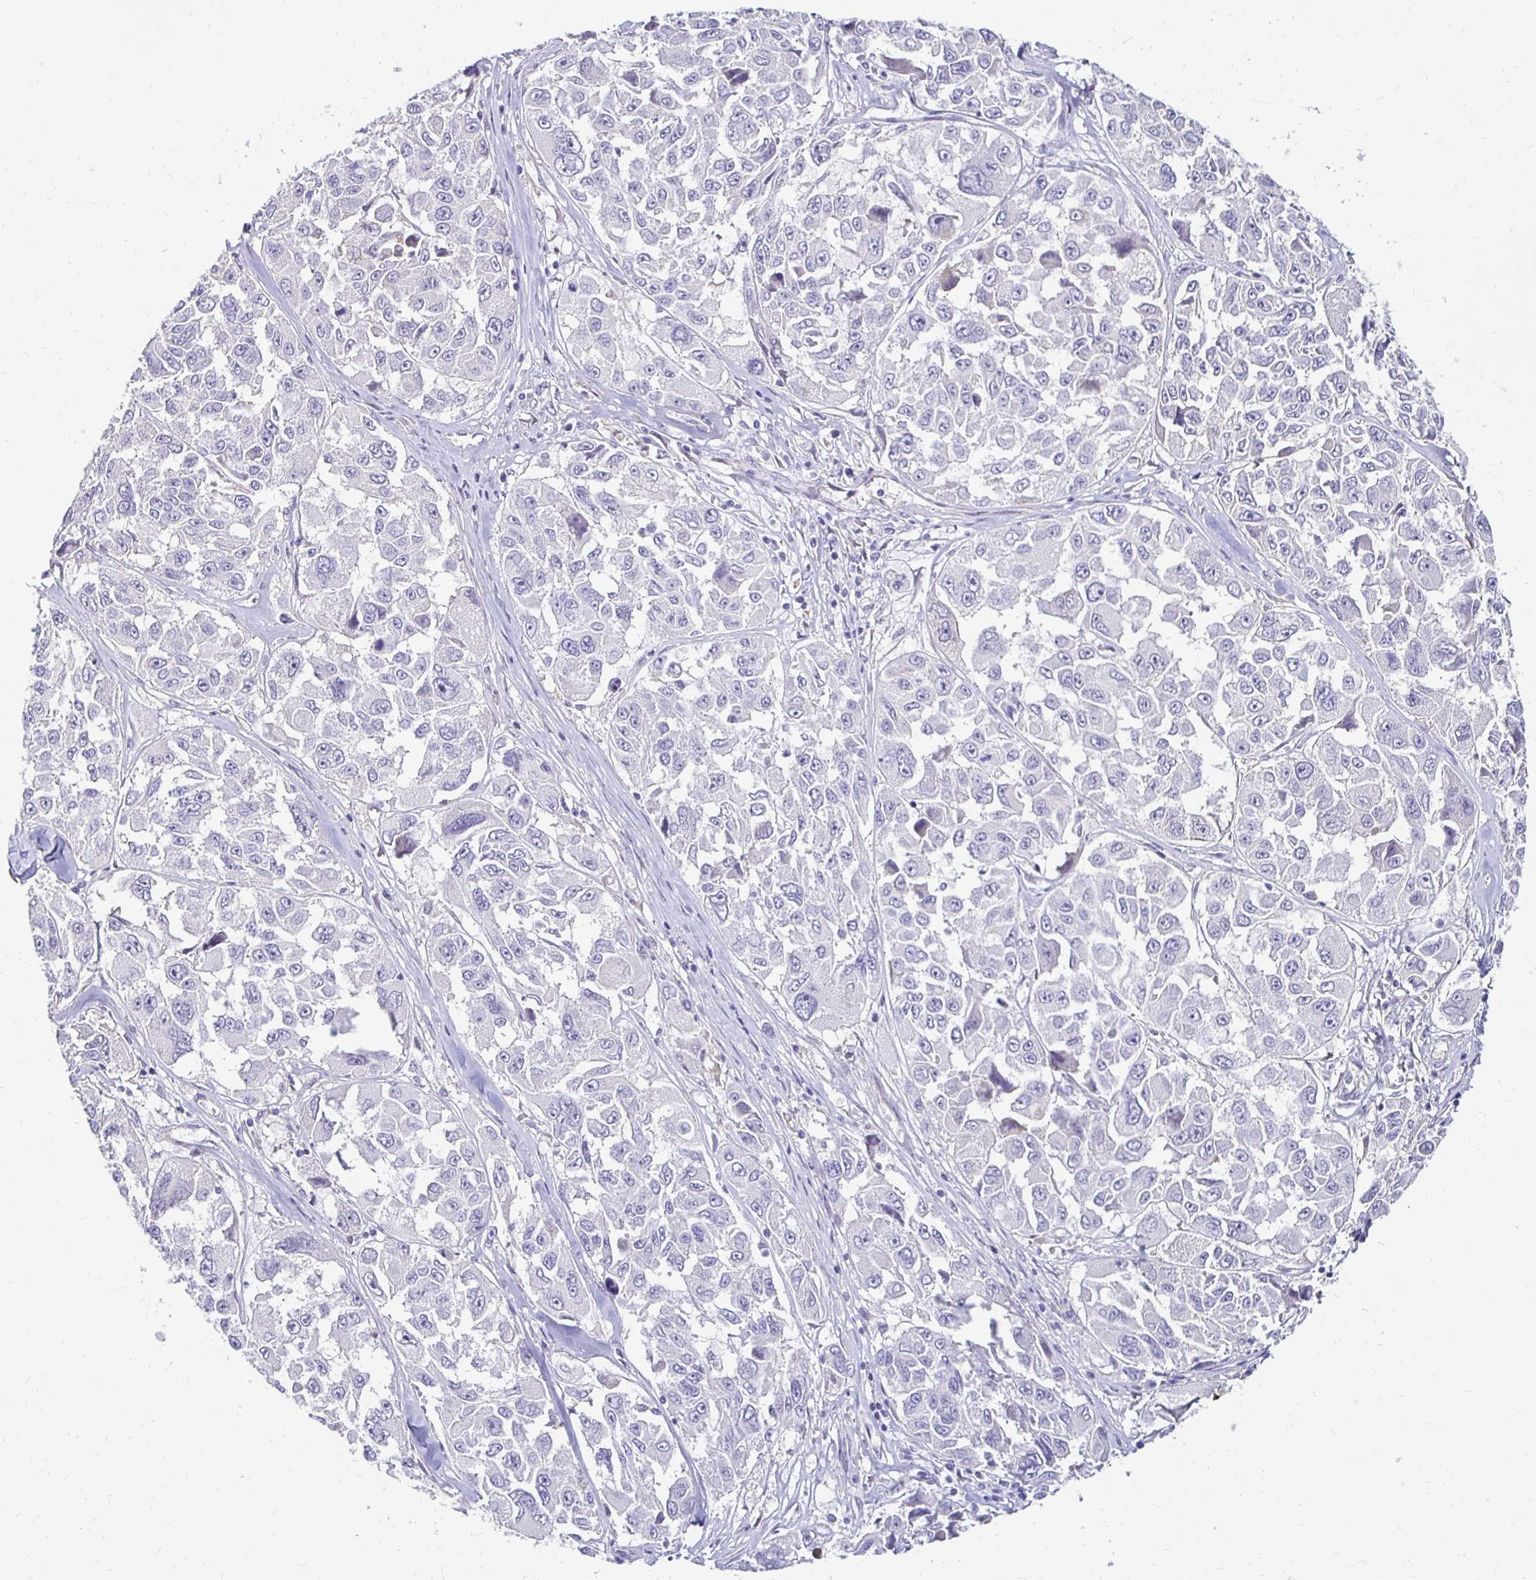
{"staining": {"intensity": "negative", "quantity": "none", "location": "none"}, "tissue": "melanoma", "cell_type": "Tumor cells", "image_type": "cancer", "snomed": [{"axis": "morphology", "description": "Malignant melanoma, NOS"}, {"axis": "topography", "description": "Skin"}], "caption": "High magnification brightfield microscopy of malignant melanoma stained with DAB (brown) and counterstained with hematoxylin (blue): tumor cells show no significant staining.", "gene": "AKAP6", "patient": {"sex": "female", "age": 66}}